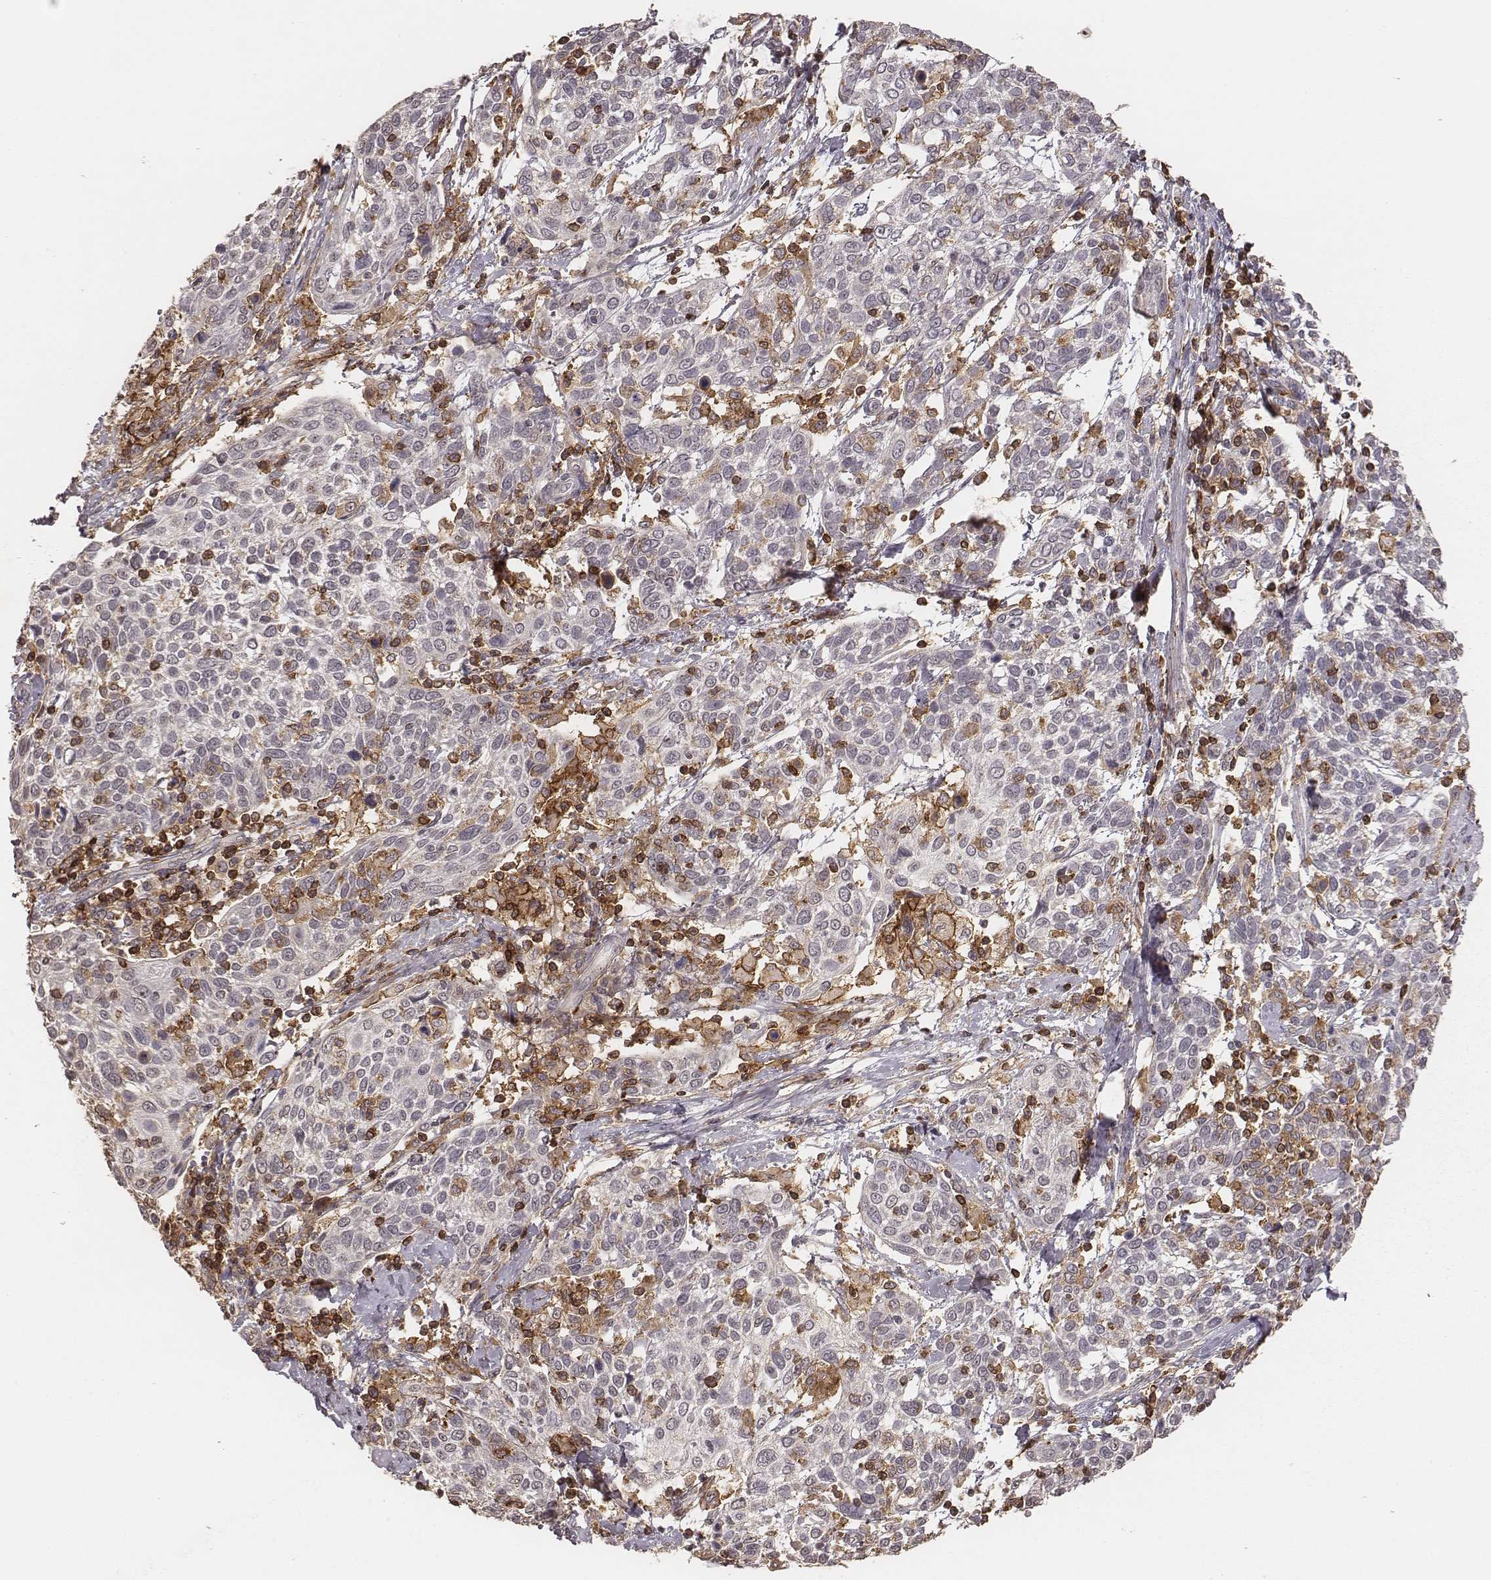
{"staining": {"intensity": "negative", "quantity": "none", "location": "none"}, "tissue": "cervical cancer", "cell_type": "Tumor cells", "image_type": "cancer", "snomed": [{"axis": "morphology", "description": "Squamous cell carcinoma, NOS"}, {"axis": "topography", "description": "Cervix"}], "caption": "Protein analysis of cervical cancer (squamous cell carcinoma) reveals no significant staining in tumor cells.", "gene": "PILRA", "patient": {"sex": "female", "age": 61}}